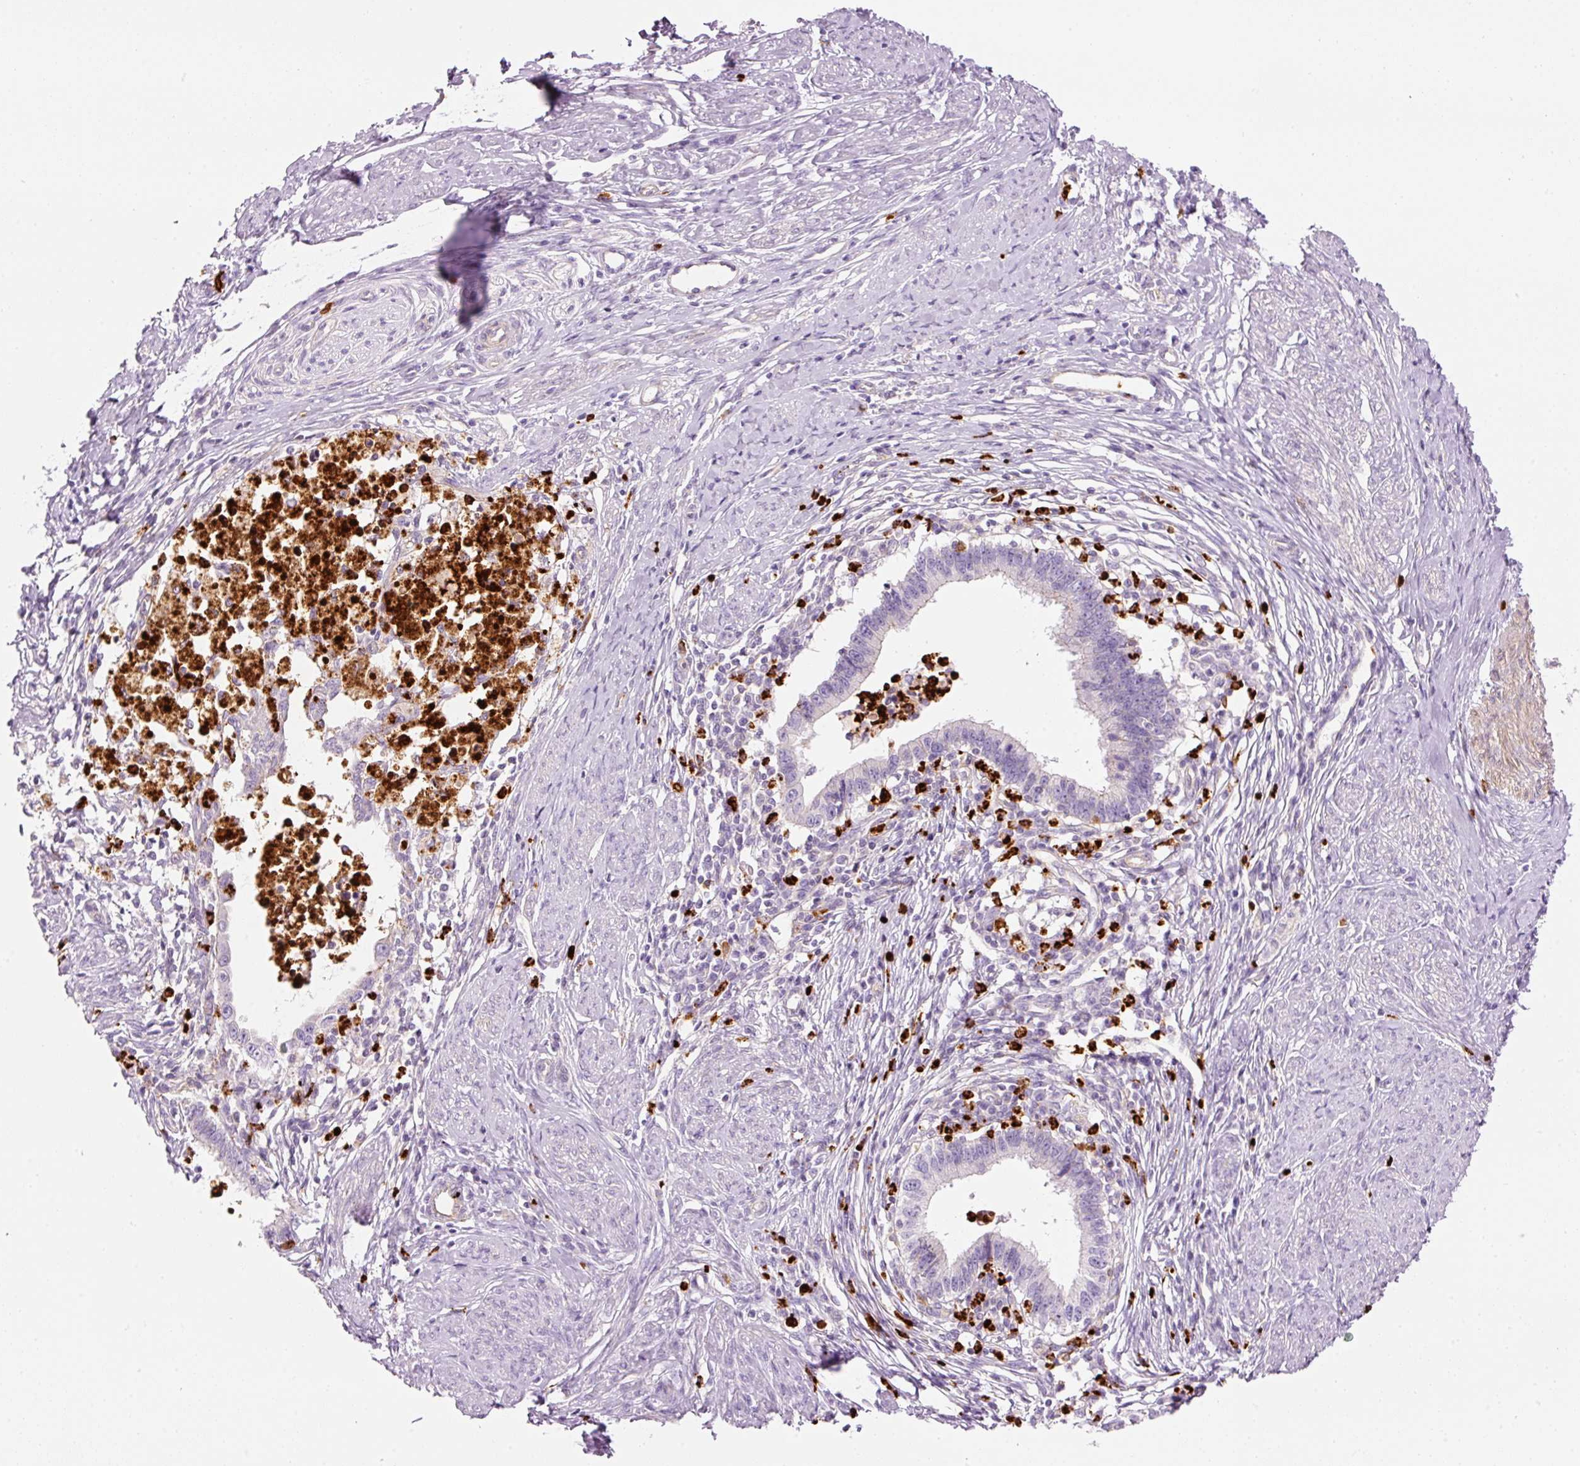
{"staining": {"intensity": "weak", "quantity": "<25%", "location": "cytoplasmic/membranous"}, "tissue": "cervical cancer", "cell_type": "Tumor cells", "image_type": "cancer", "snomed": [{"axis": "morphology", "description": "Adenocarcinoma, NOS"}, {"axis": "topography", "description": "Cervix"}], "caption": "An immunohistochemistry (IHC) photomicrograph of cervical cancer is shown. There is no staining in tumor cells of cervical cancer.", "gene": "MAP3K3", "patient": {"sex": "female", "age": 36}}